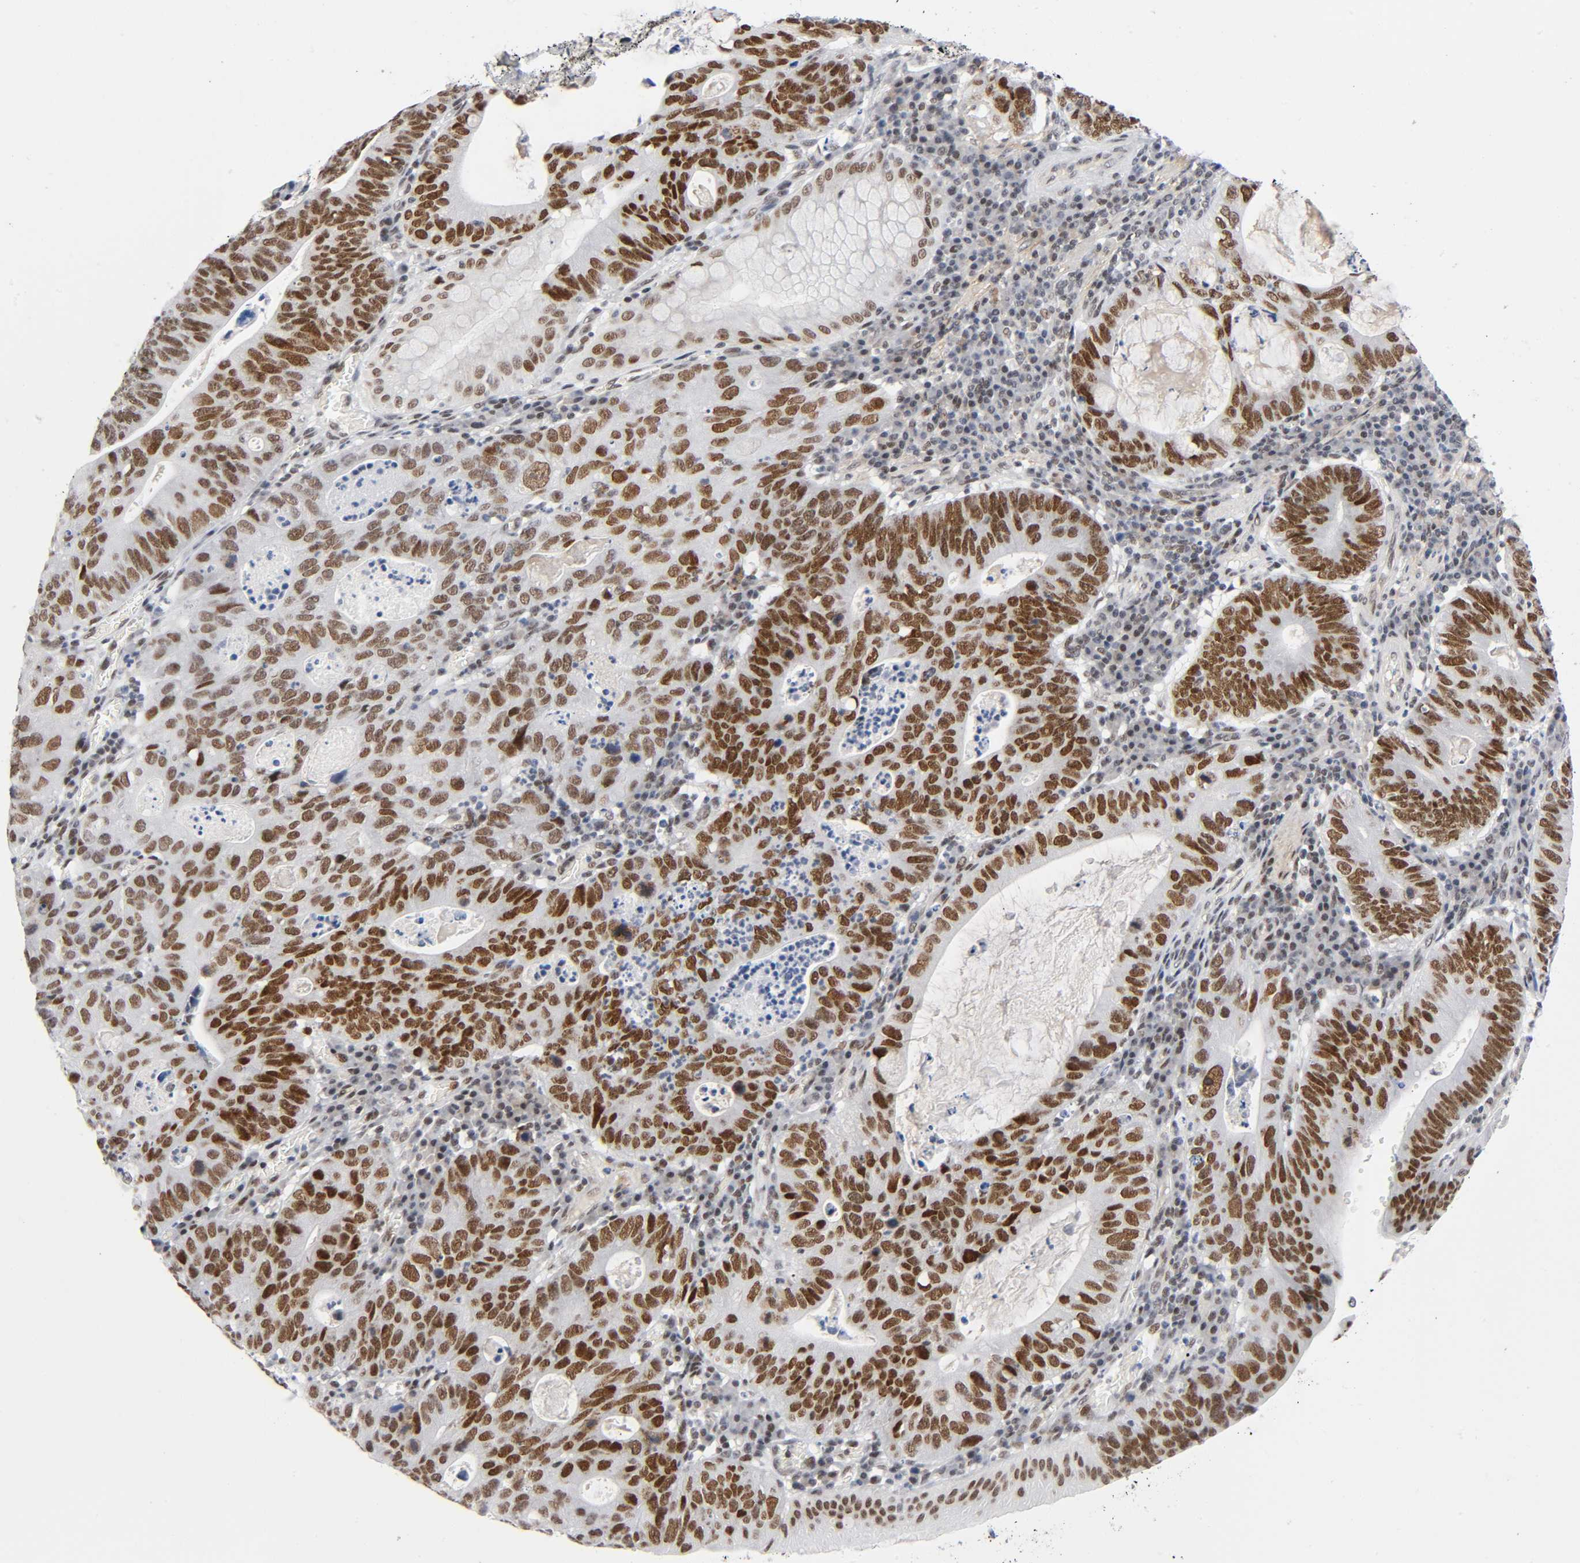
{"staining": {"intensity": "moderate", "quantity": ">75%", "location": "nuclear"}, "tissue": "stomach cancer", "cell_type": "Tumor cells", "image_type": "cancer", "snomed": [{"axis": "morphology", "description": "Adenocarcinoma, NOS"}, {"axis": "topography", "description": "Stomach"}], "caption": "Immunohistochemical staining of human stomach cancer reveals medium levels of moderate nuclear protein expression in about >75% of tumor cells.", "gene": "DIDO1", "patient": {"sex": "male", "age": 59}}